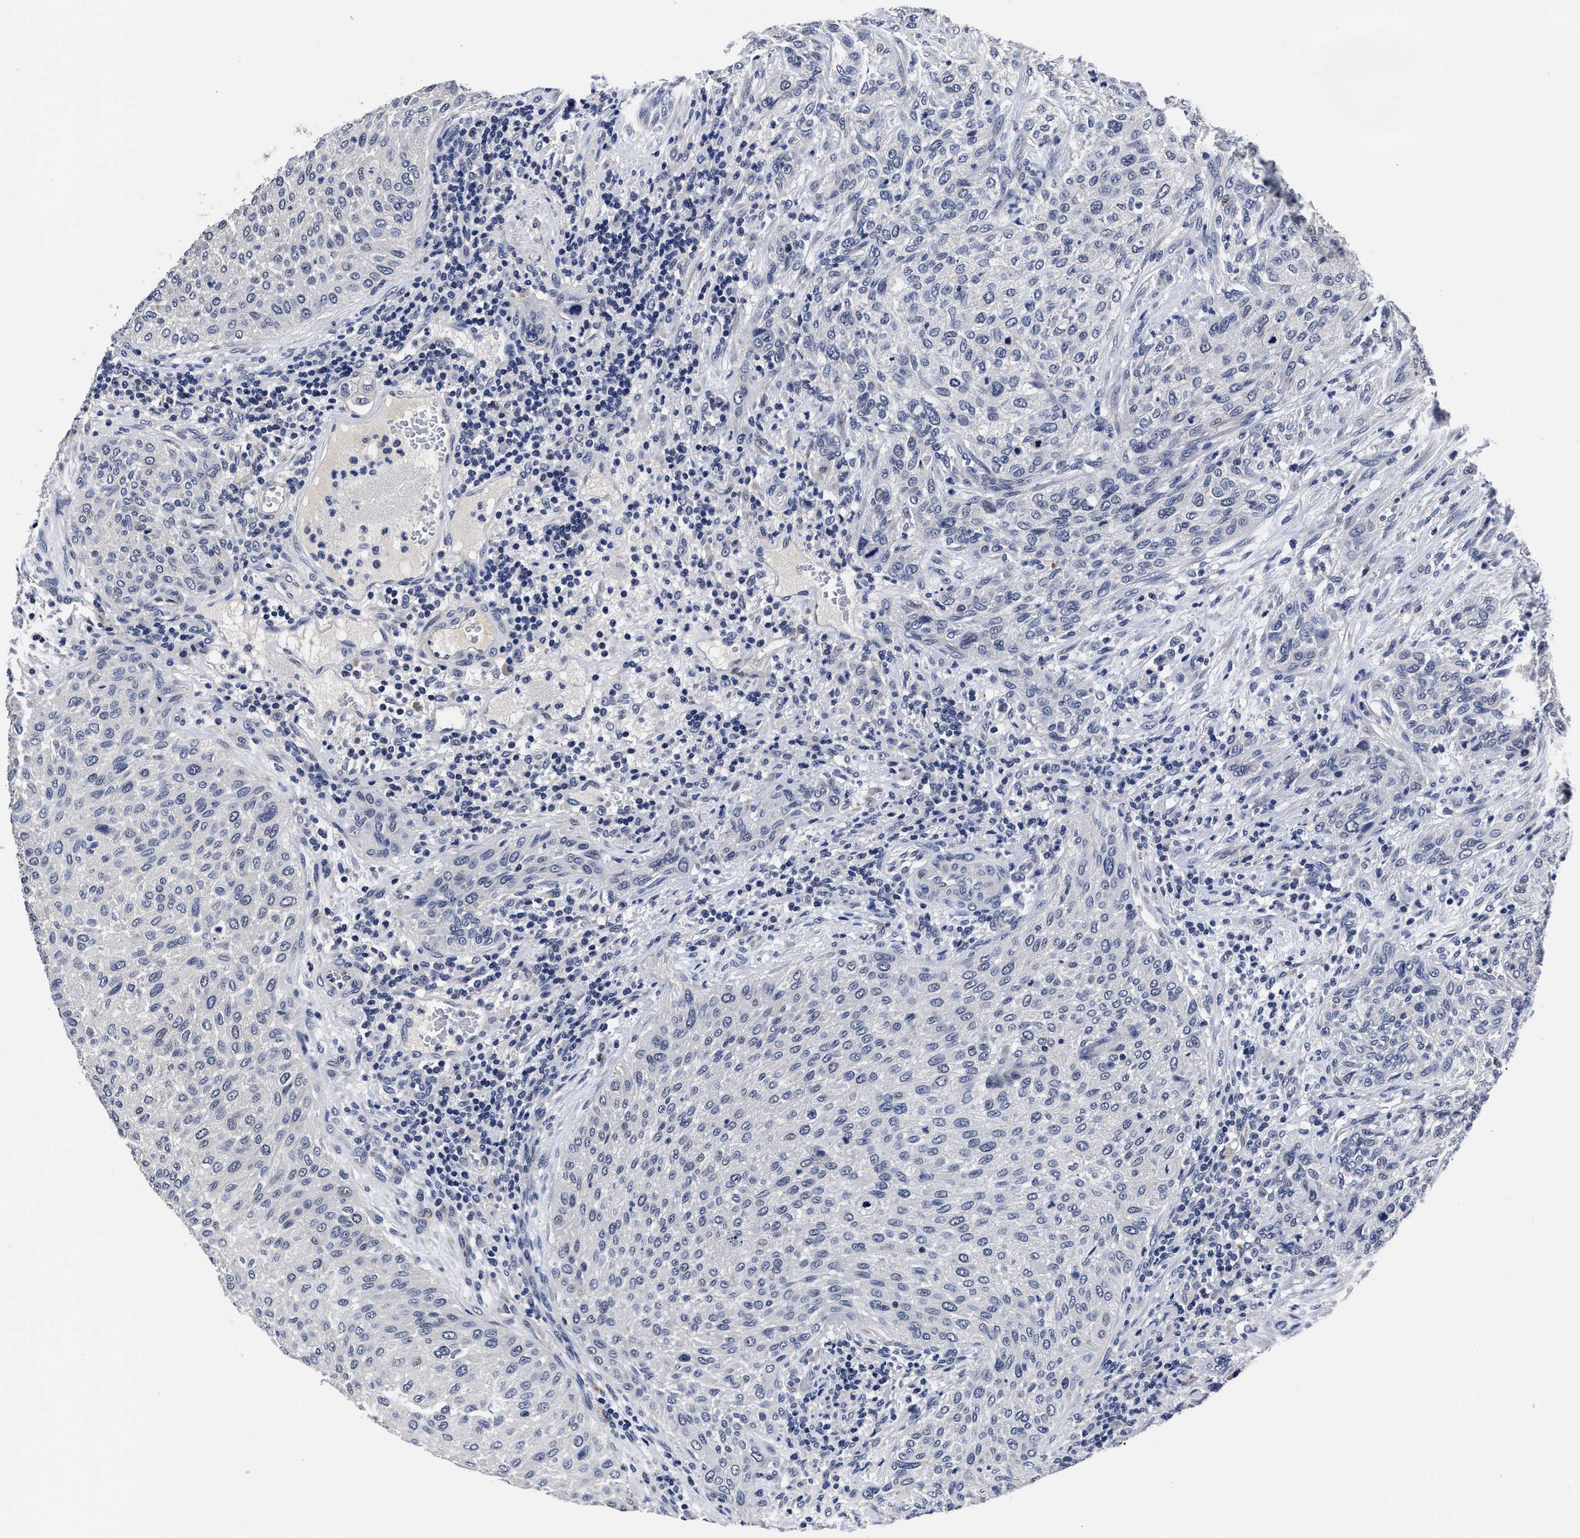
{"staining": {"intensity": "negative", "quantity": "none", "location": "none"}, "tissue": "urothelial cancer", "cell_type": "Tumor cells", "image_type": "cancer", "snomed": [{"axis": "morphology", "description": "Urothelial carcinoma, Low grade"}, {"axis": "morphology", "description": "Urothelial carcinoma, High grade"}, {"axis": "topography", "description": "Urinary bladder"}], "caption": "Tumor cells show no significant protein expression in high-grade urothelial carcinoma. (Brightfield microscopy of DAB immunohistochemistry (IHC) at high magnification).", "gene": "OLFML2A", "patient": {"sex": "male", "age": 35}}